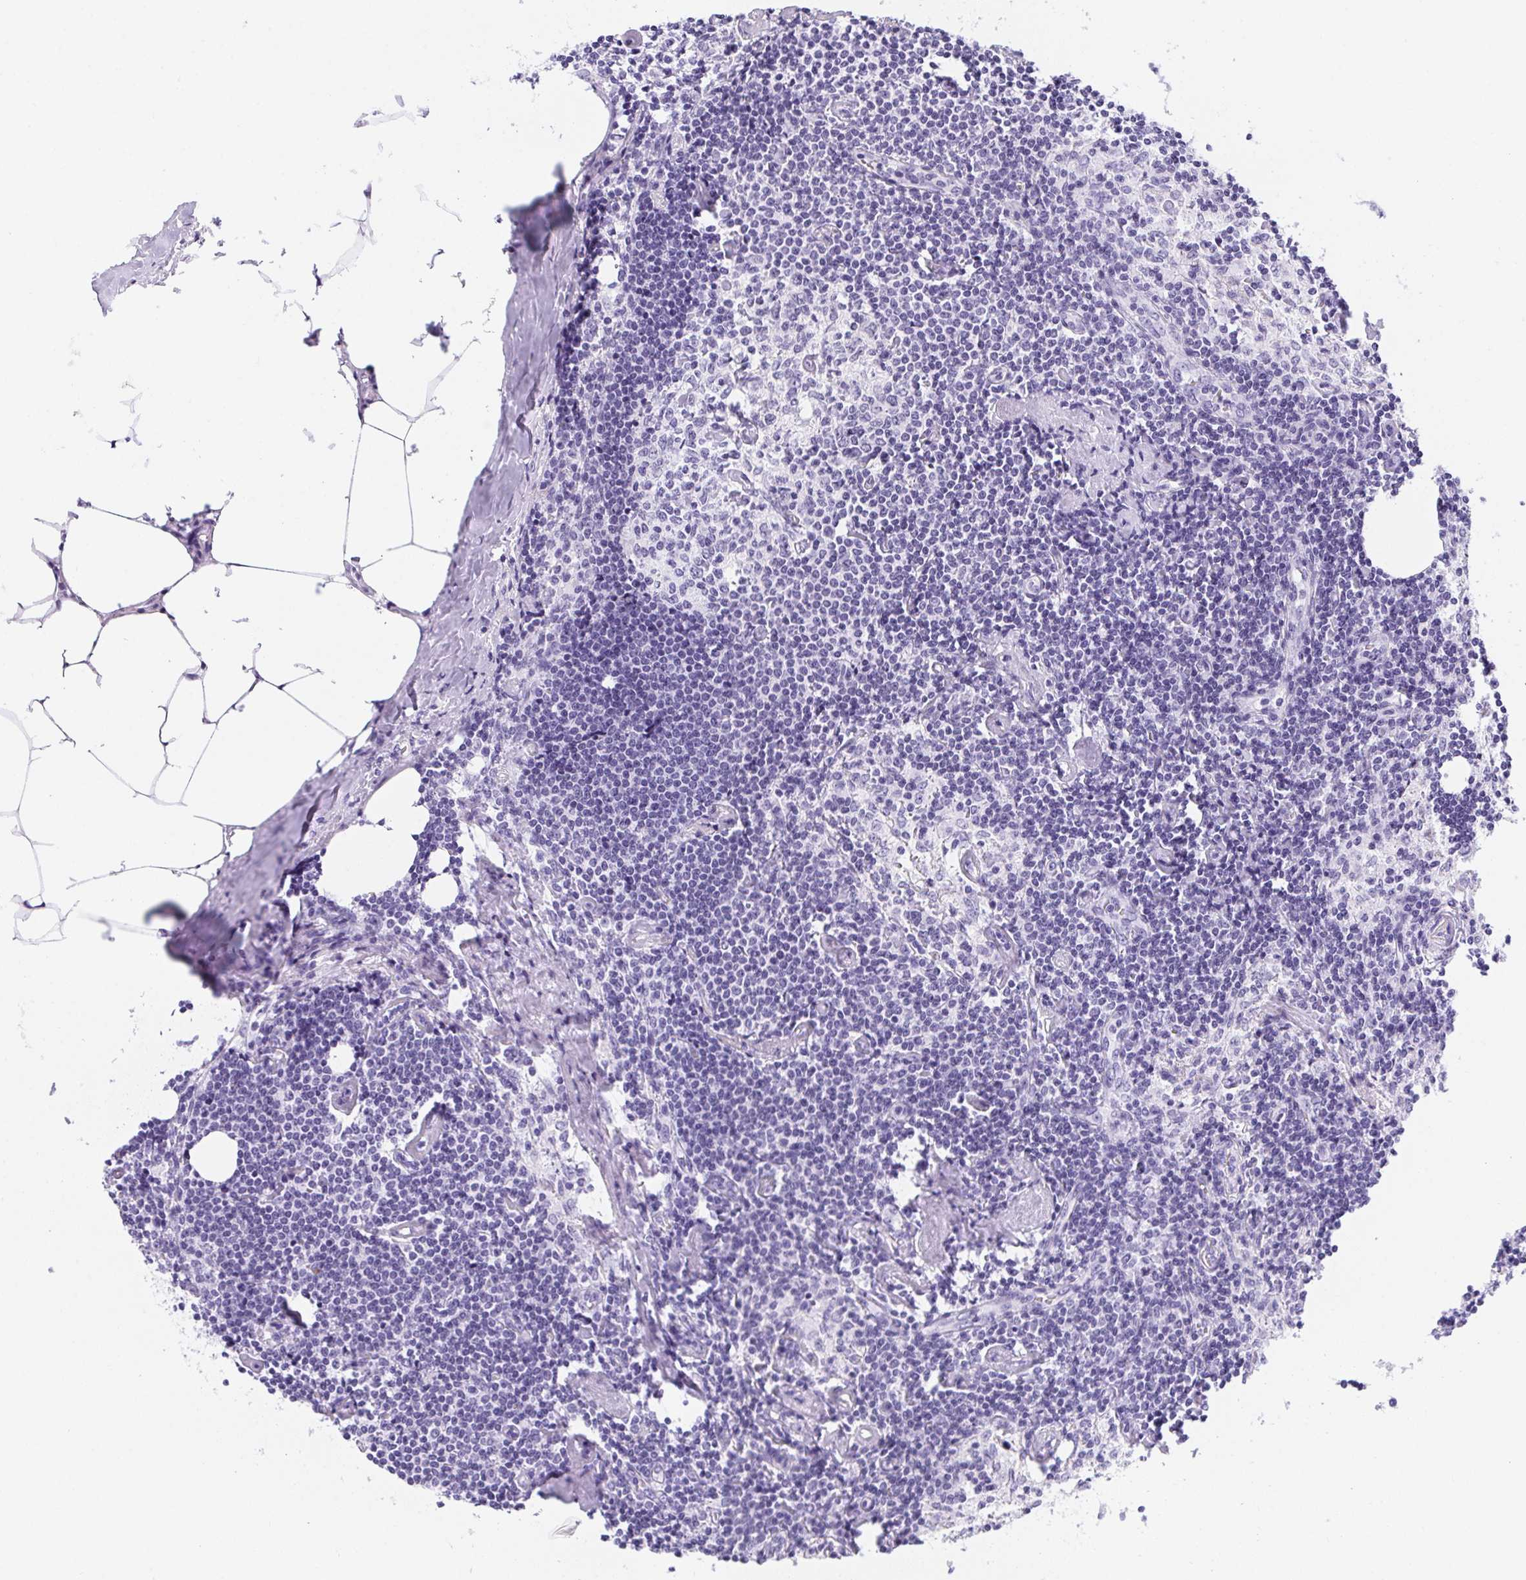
{"staining": {"intensity": "negative", "quantity": "none", "location": "none"}, "tissue": "lymph node", "cell_type": "Germinal center cells", "image_type": "normal", "snomed": [{"axis": "morphology", "description": "Normal tissue, NOS"}, {"axis": "topography", "description": "Lymph node"}], "caption": "Micrograph shows no significant protein expression in germinal center cells of normal lymph node. The staining was performed using DAB (3,3'-diaminobenzidine) to visualize the protein expression in brown, while the nuclei were stained in blue with hematoxylin (Magnification: 20x).", "gene": "HELLS", "patient": {"sex": "female", "age": 69}}